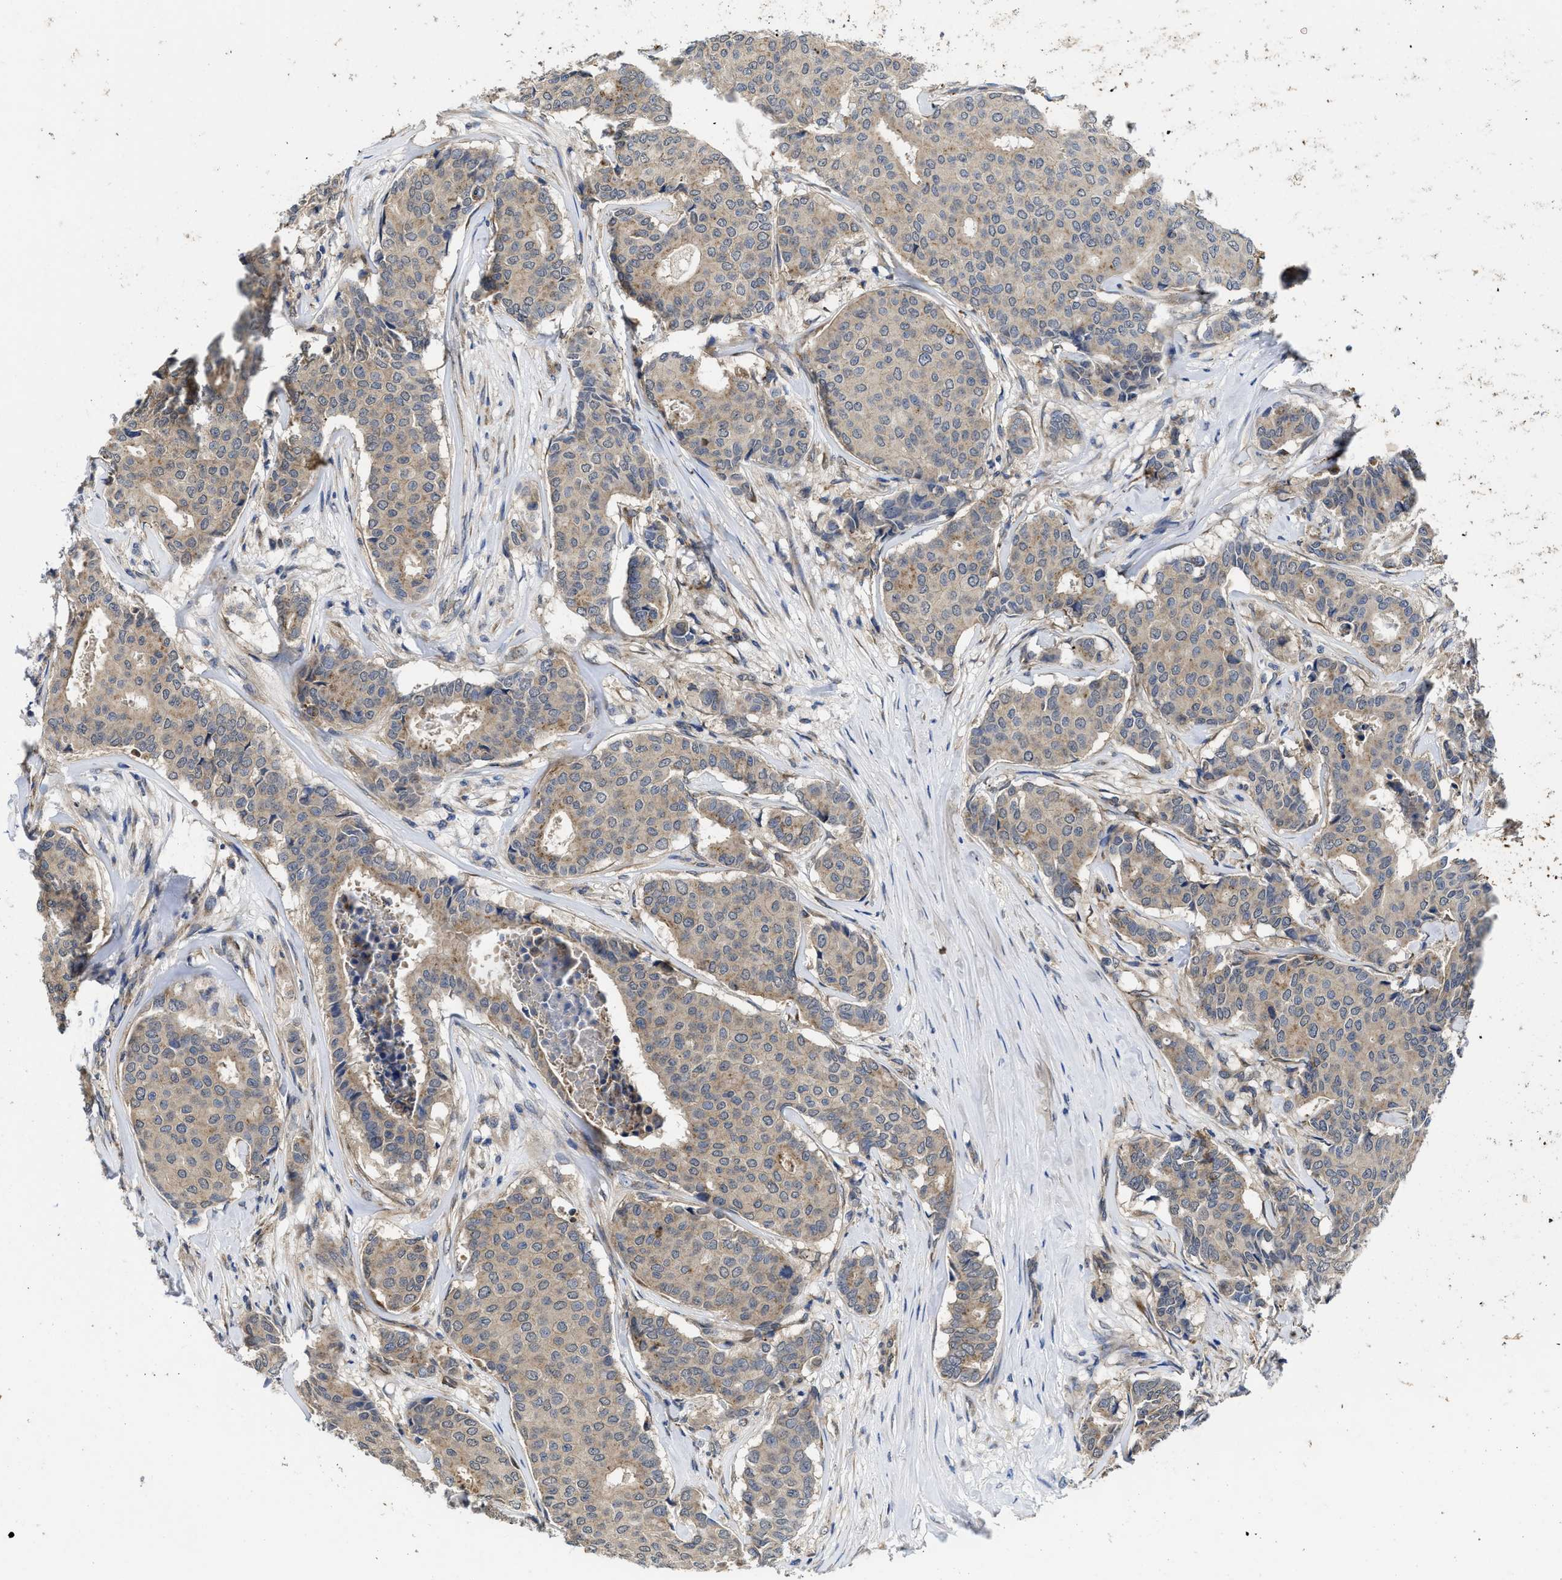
{"staining": {"intensity": "weak", "quantity": ">75%", "location": "cytoplasmic/membranous"}, "tissue": "breast cancer", "cell_type": "Tumor cells", "image_type": "cancer", "snomed": [{"axis": "morphology", "description": "Duct carcinoma"}, {"axis": "topography", "description": "Breast"}], "caption": "Breast infiltrating ductal carcinoma stained for a protein reveals weak cytoplasmic/membranous positivity in tumor cells. (DAB (3,3'-diaminobenzidine) = brown stain, brightfield microscopy at high magnification).", "gene": "PKD2", "patient": {"sex": "female", "age": 75}}